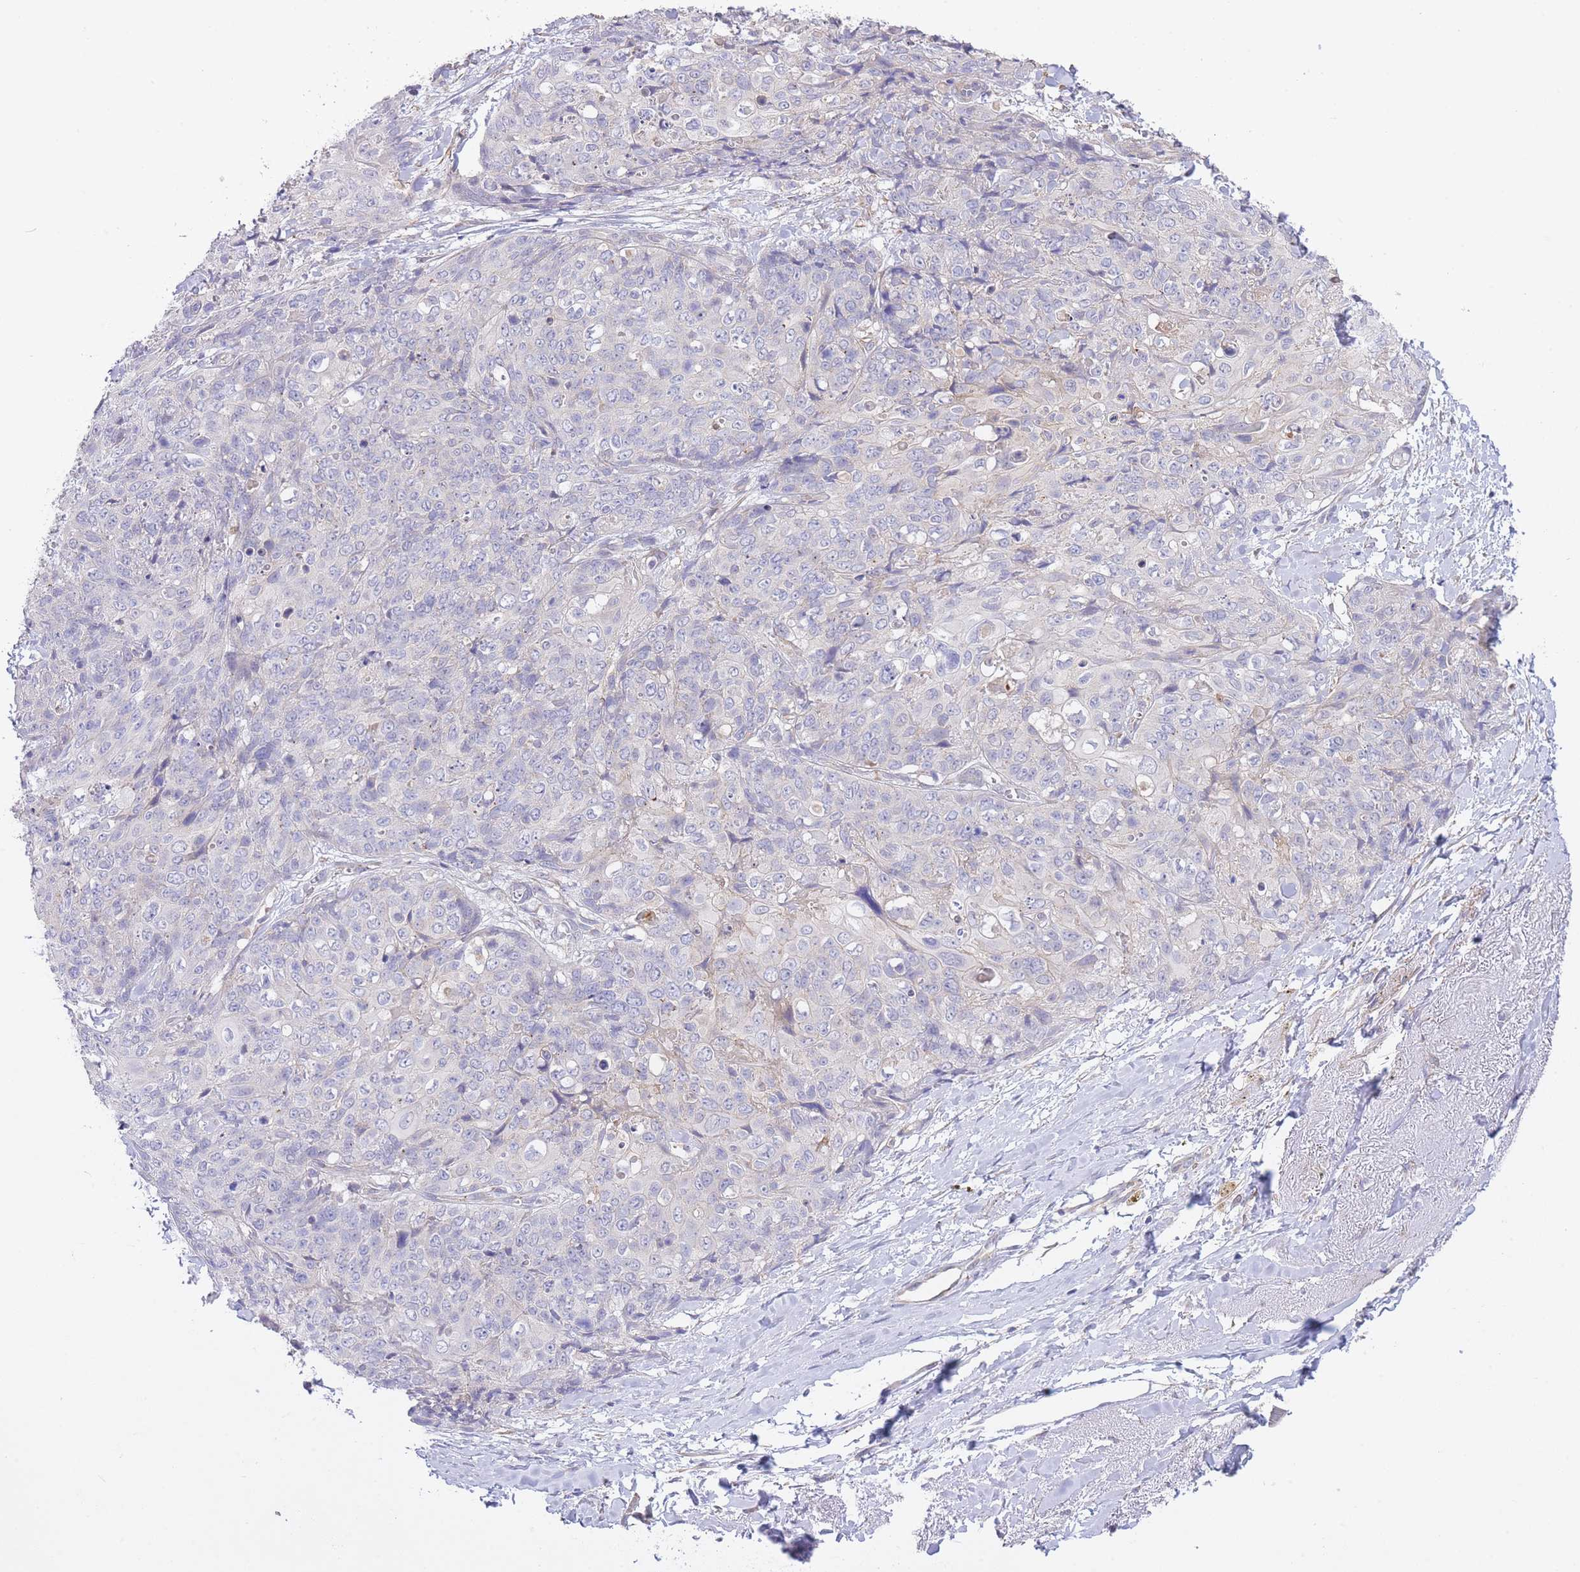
{"staining": {"intensity": "negative", "quantity": "none", "location": "none"}, "tissue": "skin cancer", "cell_type": "Tumor cells", "image_type": "cancer", "snomed": [{"axis": "morphology", "description": "Squamous cell carcinoma, NOS"}, {"axis": "topography", "description": "Skin"}, {"axis": "topography", "description": "Vulva"}], "caption": "Immunohistochemistry micrograph of neoplastic tissue: human squamous cell carcinoma (skin) stained with DAB exhibits no significant protein positivity in tumor cells. The staining was performed using DAB to visualize the protein expression in brown, while the nuclei were stained in blue with hematoxylin (Magnification: 20x).", "gene": "CTBP1", "patient": {"sex": "female", "age": 85}}